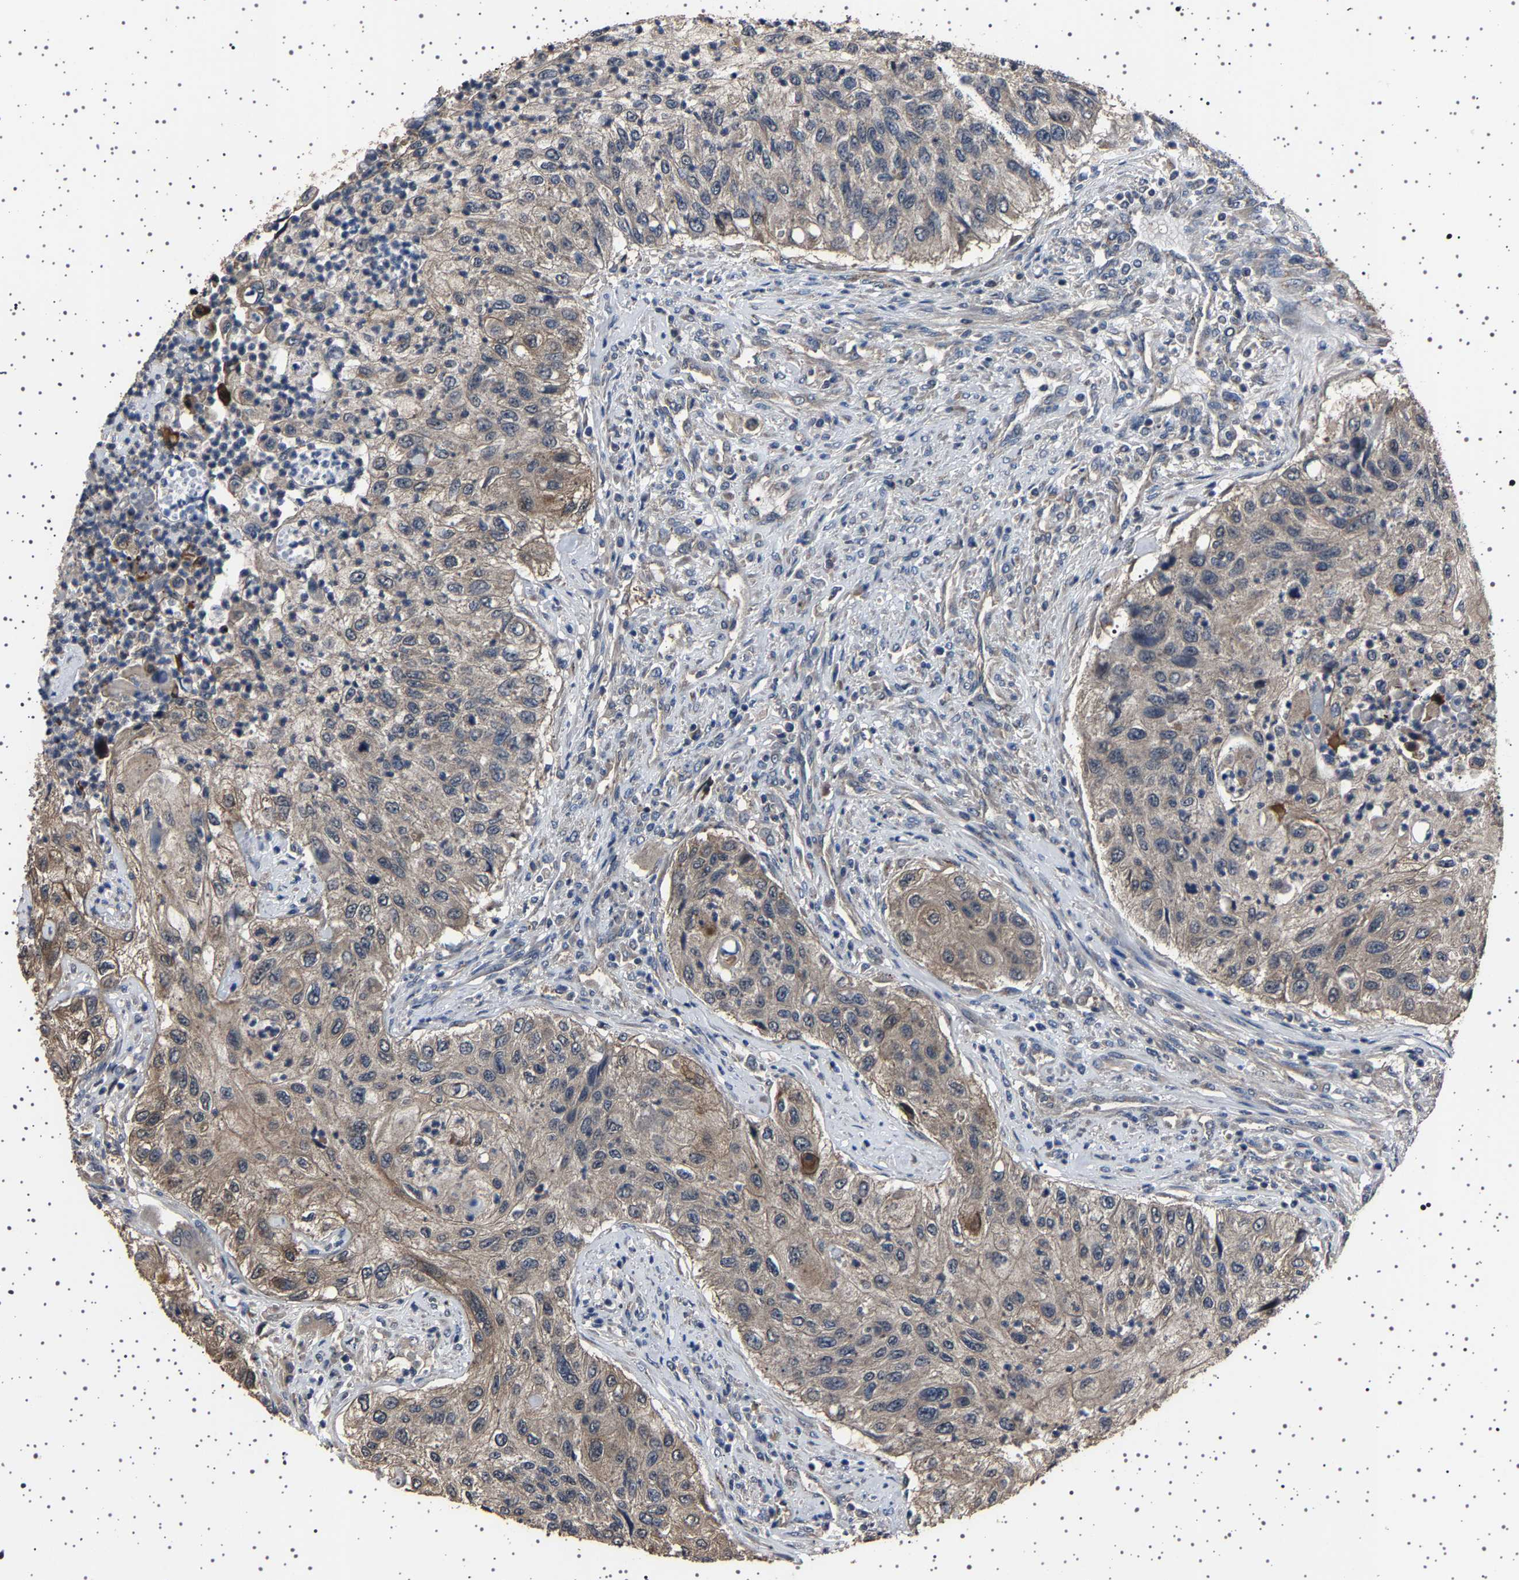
{"staining": {"intensity": "weak", "quantity": "25%-75%", "location": "cytoplasmic/membranous"}, "tissue": "urothelial cancer", "cell_type": "Tumor cells", "image_type": "cancer", "snomed": [{"axis": "morphology", "description": "Urothelial carcinoma, High grade"}, {"axis": "topography", "description": "Urinary bladder"}], "caption": "Protein staining reveals weak cytoplasmic/membranous positivity in about 25%-75% of tumor cells in high-grade urothelial carcinoma.", "gene": "NCKAP1", "patient": {"sex": "female", "age": 60}}